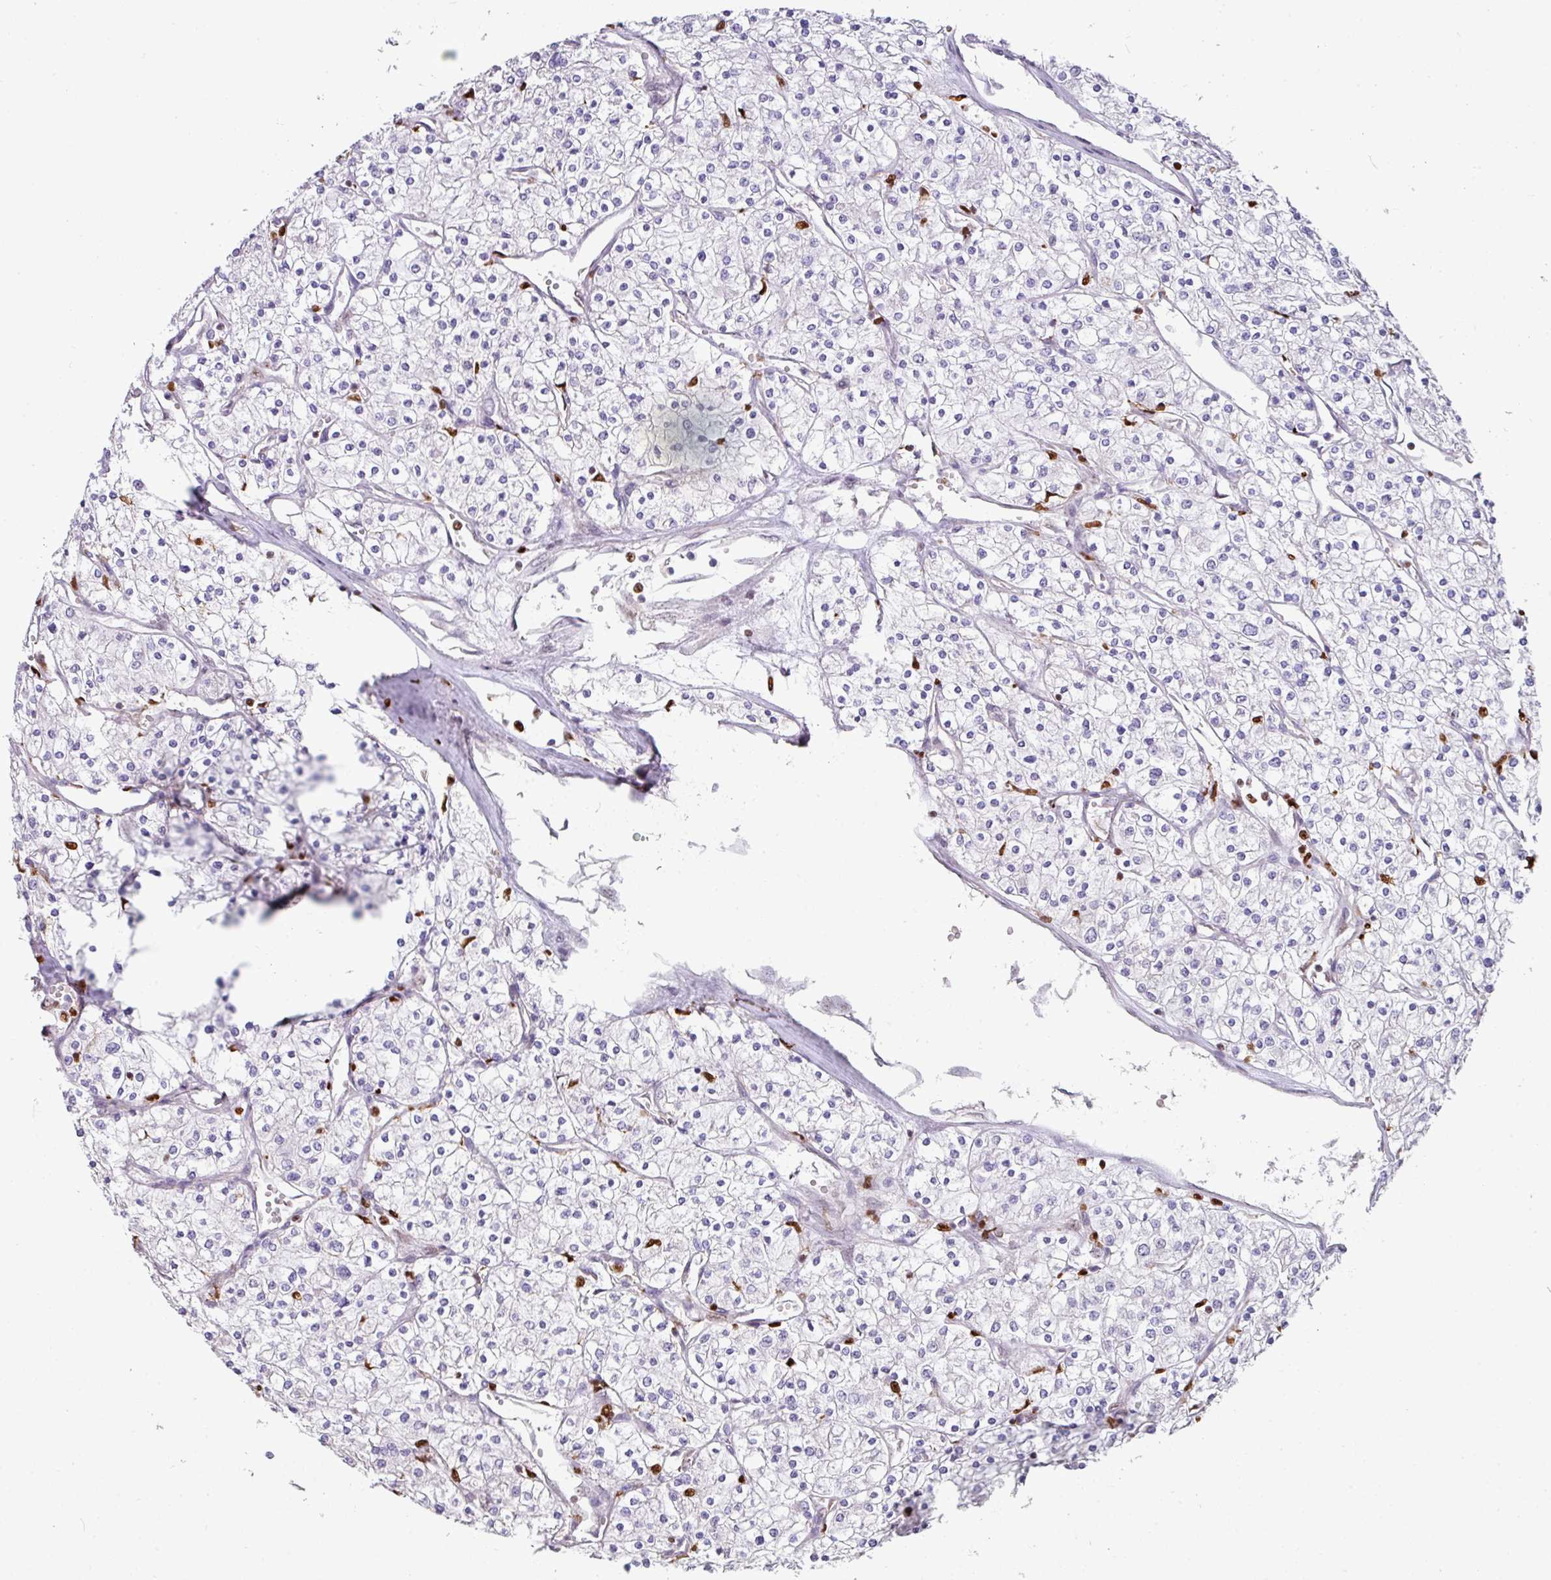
{"staining": {"intensity": "negative", "quantity": "none", "location": "none"}, "tissue": "renal cancer", "cell_type": "Tumor cells", "image_type": "cancer", "snomed": [{"axis": "morphology", "description": "Adenocarcinoma, NOS"}, {"axis": "topography", "description": "Kidney"}], "caption": "This micrograph is of renal cancer stained with immunohistochemistry (IHC) to label a protein in brown with the nuclei are counter-stained blue. There is no positivity in tumor cells.", "gene": "SAMHD1", "patient": {"sex": "male", "age": 80}}